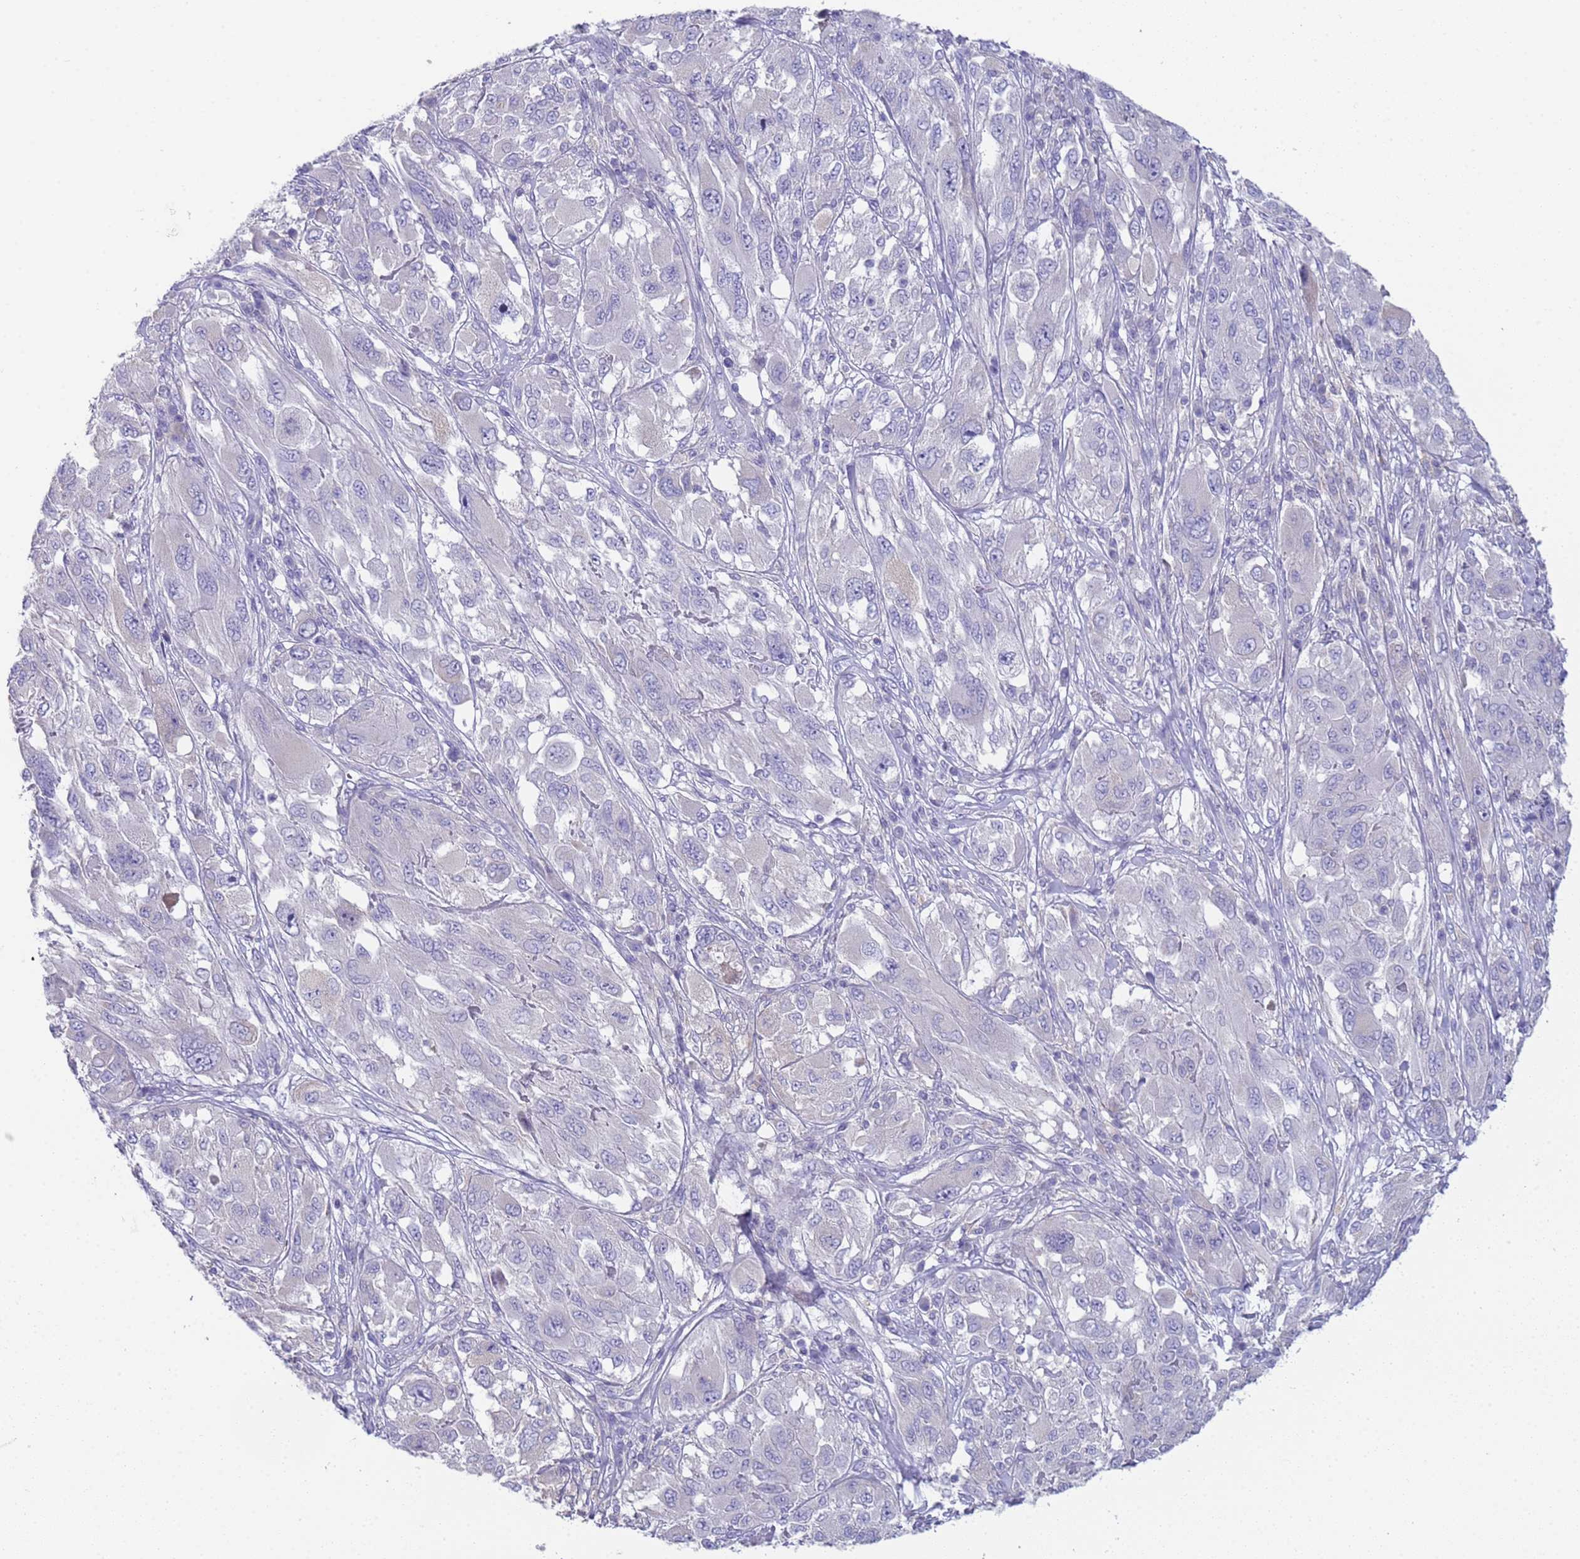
{"staining": {"intensity": "negative", "quantity": "none", "location": "none"}, "tissue": "melanoma", "cell_type": "Tumor cells", "image_type": "cancer", "snomed": [{"axis": "morphology", "description": "Malignant melanoma, NOS"}, {"axis": "topography", "description": "Skin"}], "caption": "A high-resolution photomicrograph shows IHC staining of melanoma, which reveals no significant expression in tumor cells.", "gene": "CR1", "patient": {"sex": "female", "age": 91}}